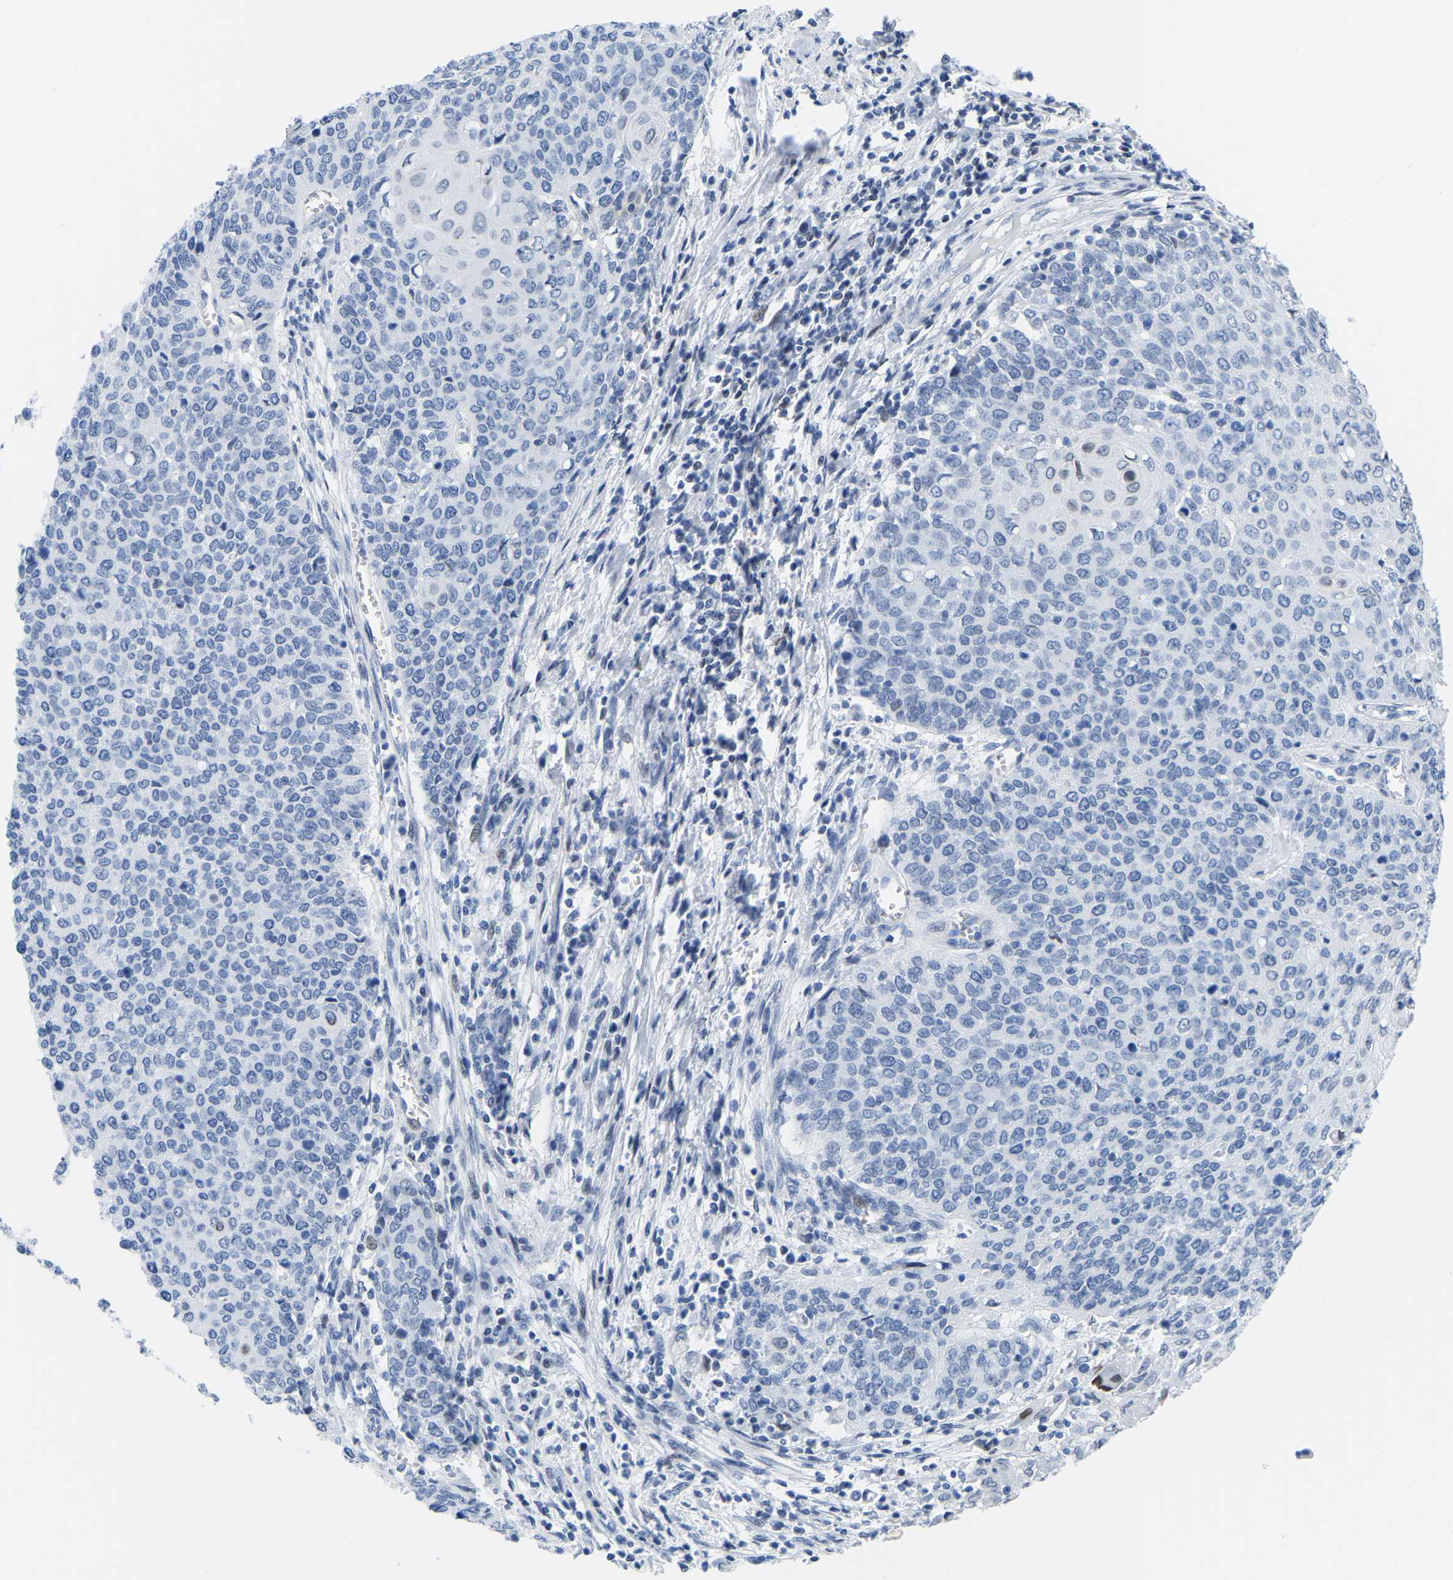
{"staining": {"intensity": "weak", "quantity": "<25%", "location": "cytoplasmic/membranous,nuclear"}, "tissue": "cervical cancer", "cell_type": "Tumor cells", "image_type": "cancer", "snomed": [{"axis": "morphology", "description": "Squamous cell carcinoma, NOS"}, {"axis": "topography", "description": "Cervix"}], "caption": "High magnification brightfield microscopy of cervical cancer (squamous cell carcinoma) stained with DAB (brown) and counterstained with hematoxylin (blue): tumor cells show no significant staining.", "gene": "UPK3A", "patient": {"sex": "female", "age": 39}}